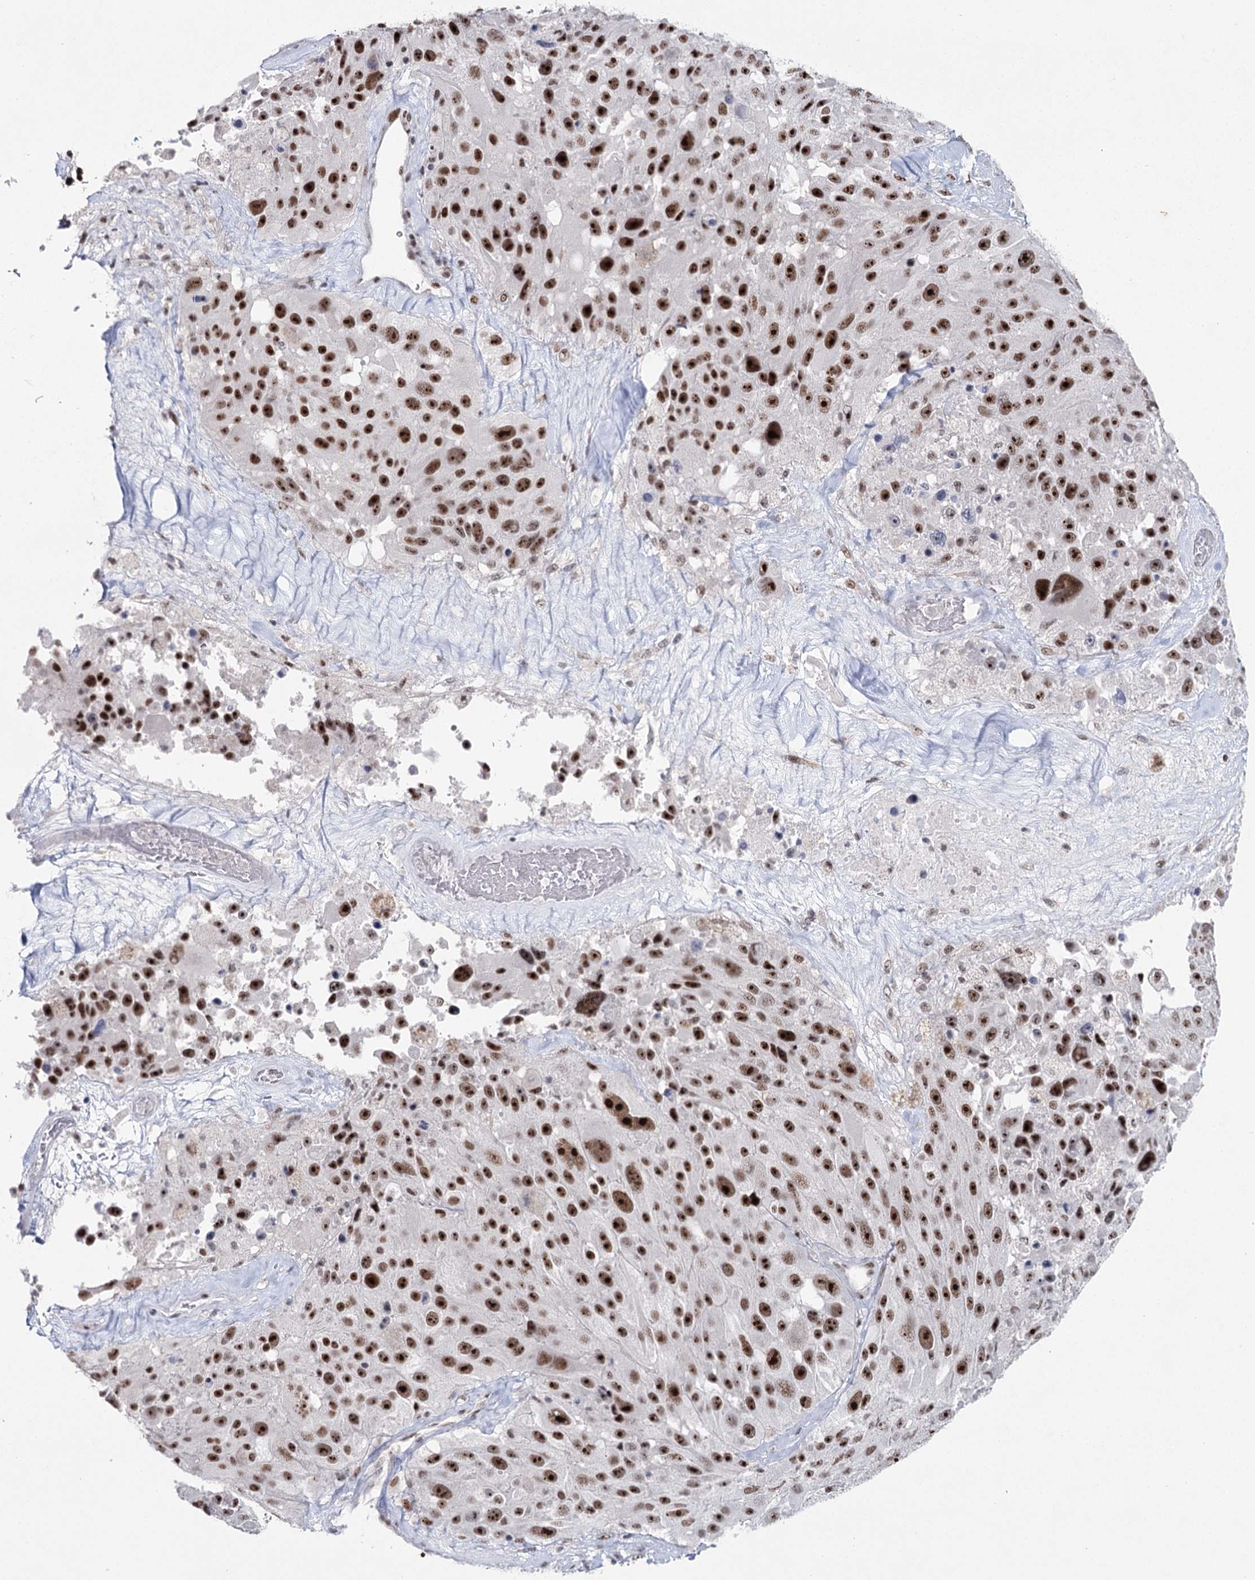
{"staining": {"intensity": "strong", "quantity": ">75%", "location": "nuclear"}, "tissue": "melanoma", "cell_type": "Tumor cells", "image_type": "cancer", "snomed": [{"axis": "morphology", "description": "Malignant melanoma, Metastatic site"}, {"axis": "topography", "description": "Lymph node"}], "caption": "Immunohistochemical staining of melanoma displays strong nuclear protein expression in approximately >75% of tumor cells. (IHC, brightfield microscopy, high magnification).", "gene": "SCAF8", "patient": {"sex": "male", "age": 62}}